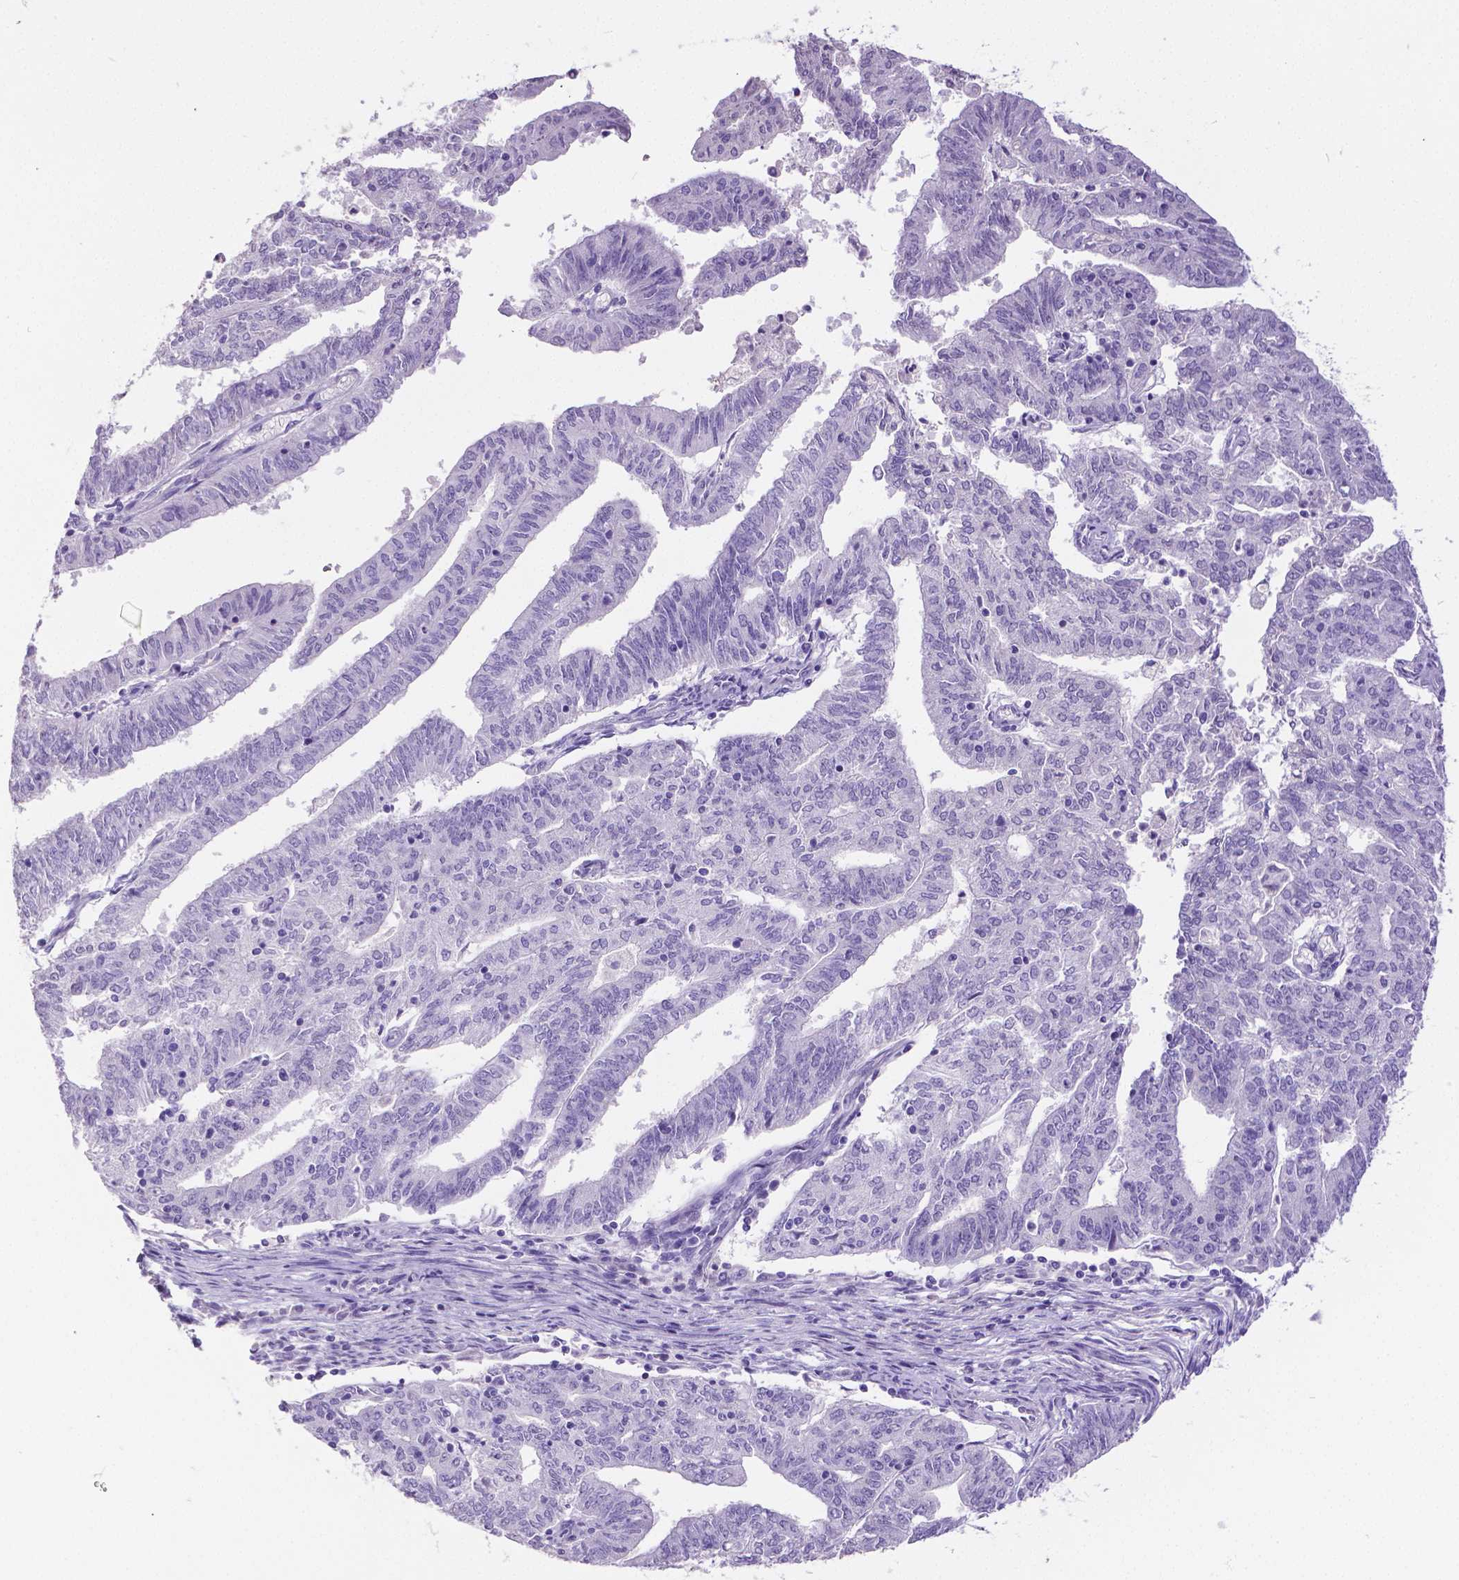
{"staining": {"intensity": "negative", "quantity": "none", "location": "none"}, "tissue": "endometrial cancer", "cell_type": "Tumor cells", "image_type": "cancer", "snomed": [{"axis": "morphology", "description": "Adenocarcinoma, NOS"}, {"axis": "topography", "description": "Endometrium"}], "caption": "Immunohistochemical staining of human endometrial cancer exhibits no significant staining in tumor cells. (DAB (3,3'-diaminobenzidine) IHC visualized using brightfield microscopy, high magnification).", "gene": "SATB2", "patient": {"sex": "female", "age": 82}}